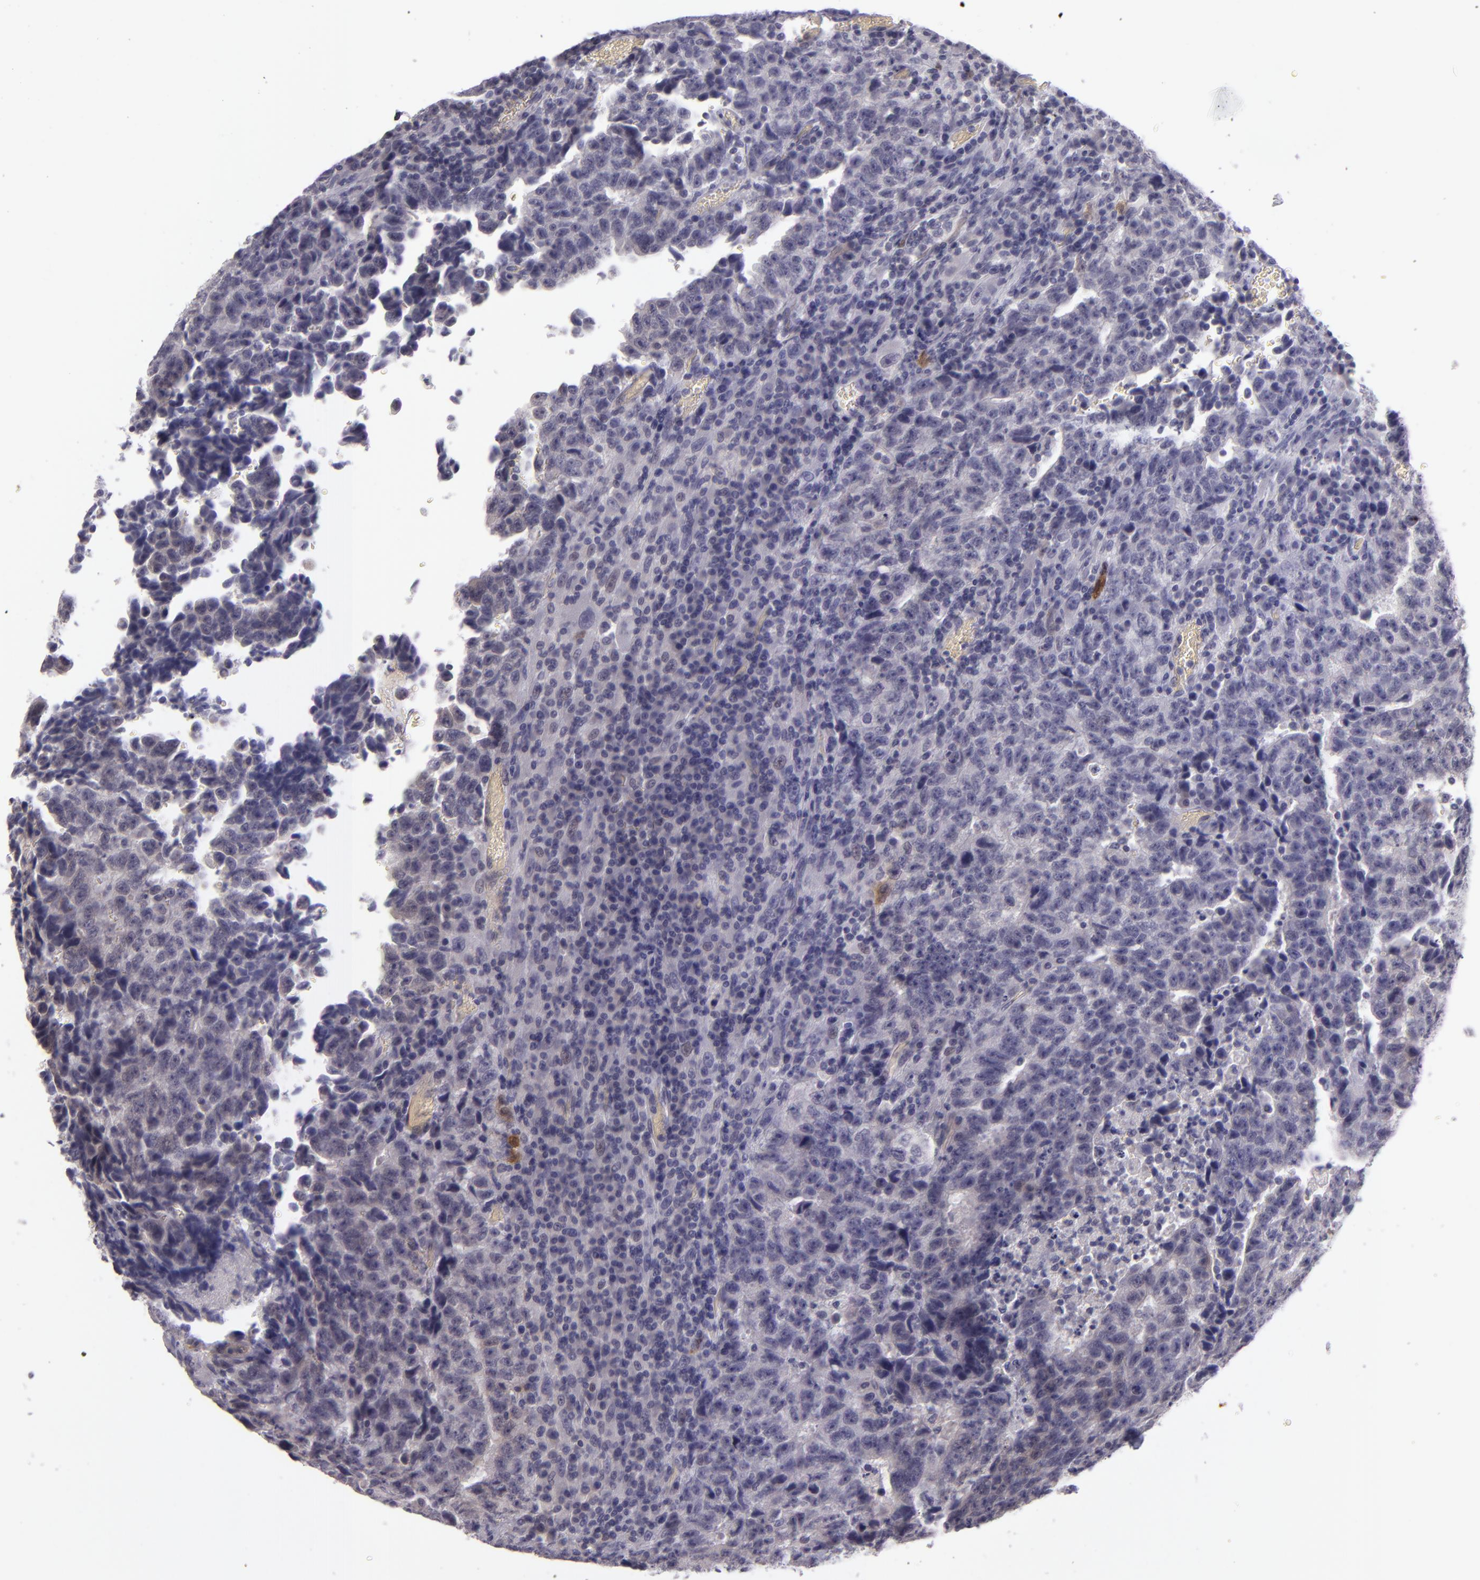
{"staining": {"intensity": "negative", "quantity": "none", "location": "none"}, "tissue": "testis cancer", "cell_type": "Tumor cells", "image_type": "cancer", "snomed": [{"axis": "morphology", "description": "Necrosis, NOS"}, {"axis": "morphology", "description": "Carcinoma, Embryonal, NOS"}, {"axis": "topography", "description": "Testis"}], "caption": "High magnification brightfield microscopy of embryonal carcinoma (testis) stained with DAB (brown) and counterstained with hematoxylin (blue): tumor cells show no significant positivity.", "gene": "SNCB", "patient": {"sex": "male", "age": 19}}